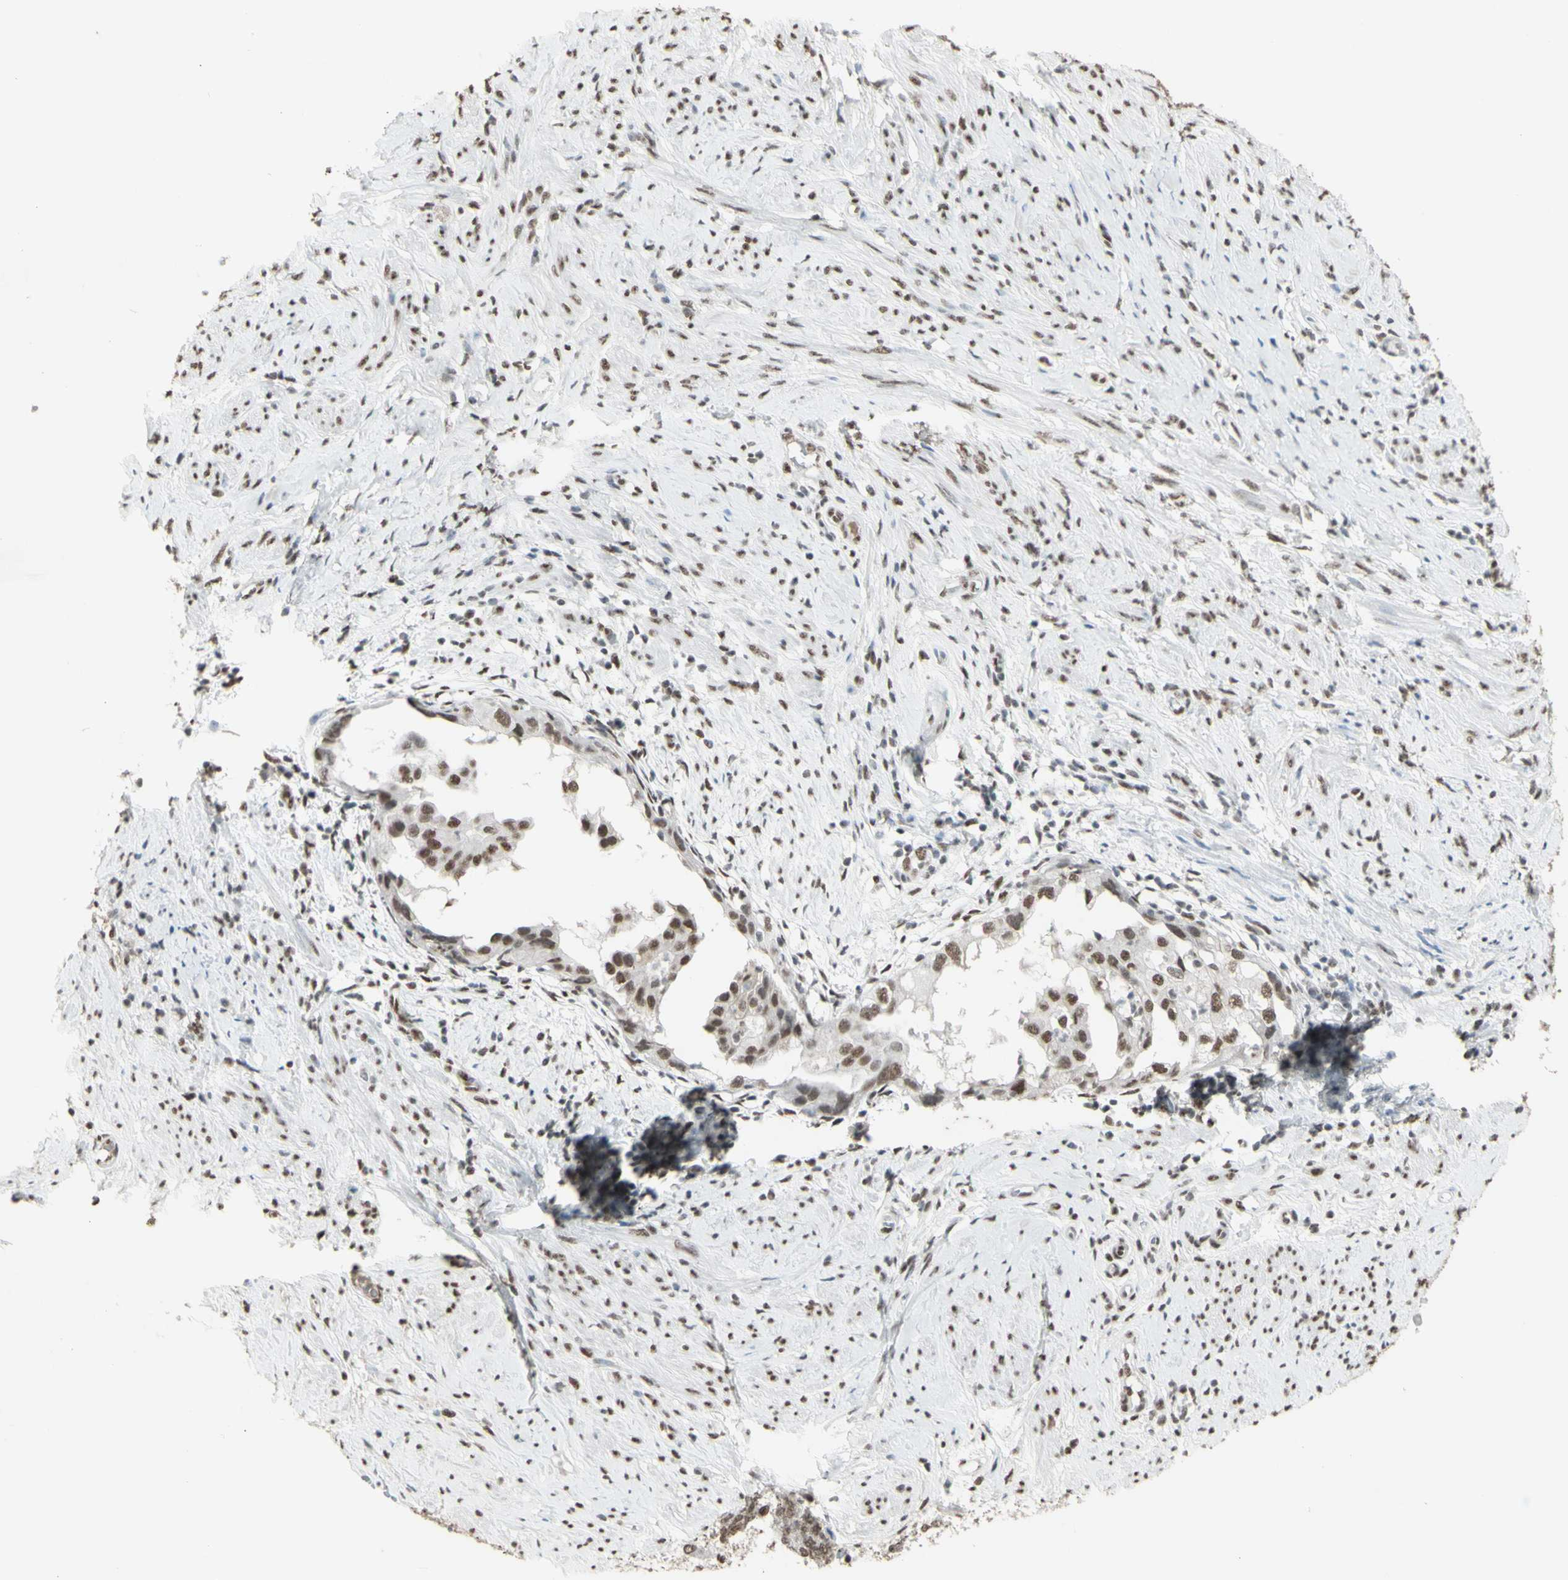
{"staining": {"intensity": "moderate", "quantity": ">75%", "location": "nuclear"}, "tissue": "endometrial cancer", "cell_type": "Tumor cells", "image_type": "cancer", "snomed": [{"axis": "morphology", "description": "Adenocarcinoma, NOS"}, {"axis": "topography", "description": "Endometrium"}], "caption": "The immunohistochemical stain highlights moderate nuclear expression in tumor cells of adenocarcinoma (endometrial) tissue. The staining was performed using DAB, with brown indicating positive protein expression. Nuclei are stained blue with hematoxylin.", "gene": "TRIM28", "patient": {"sex": "female", "age": 85}}